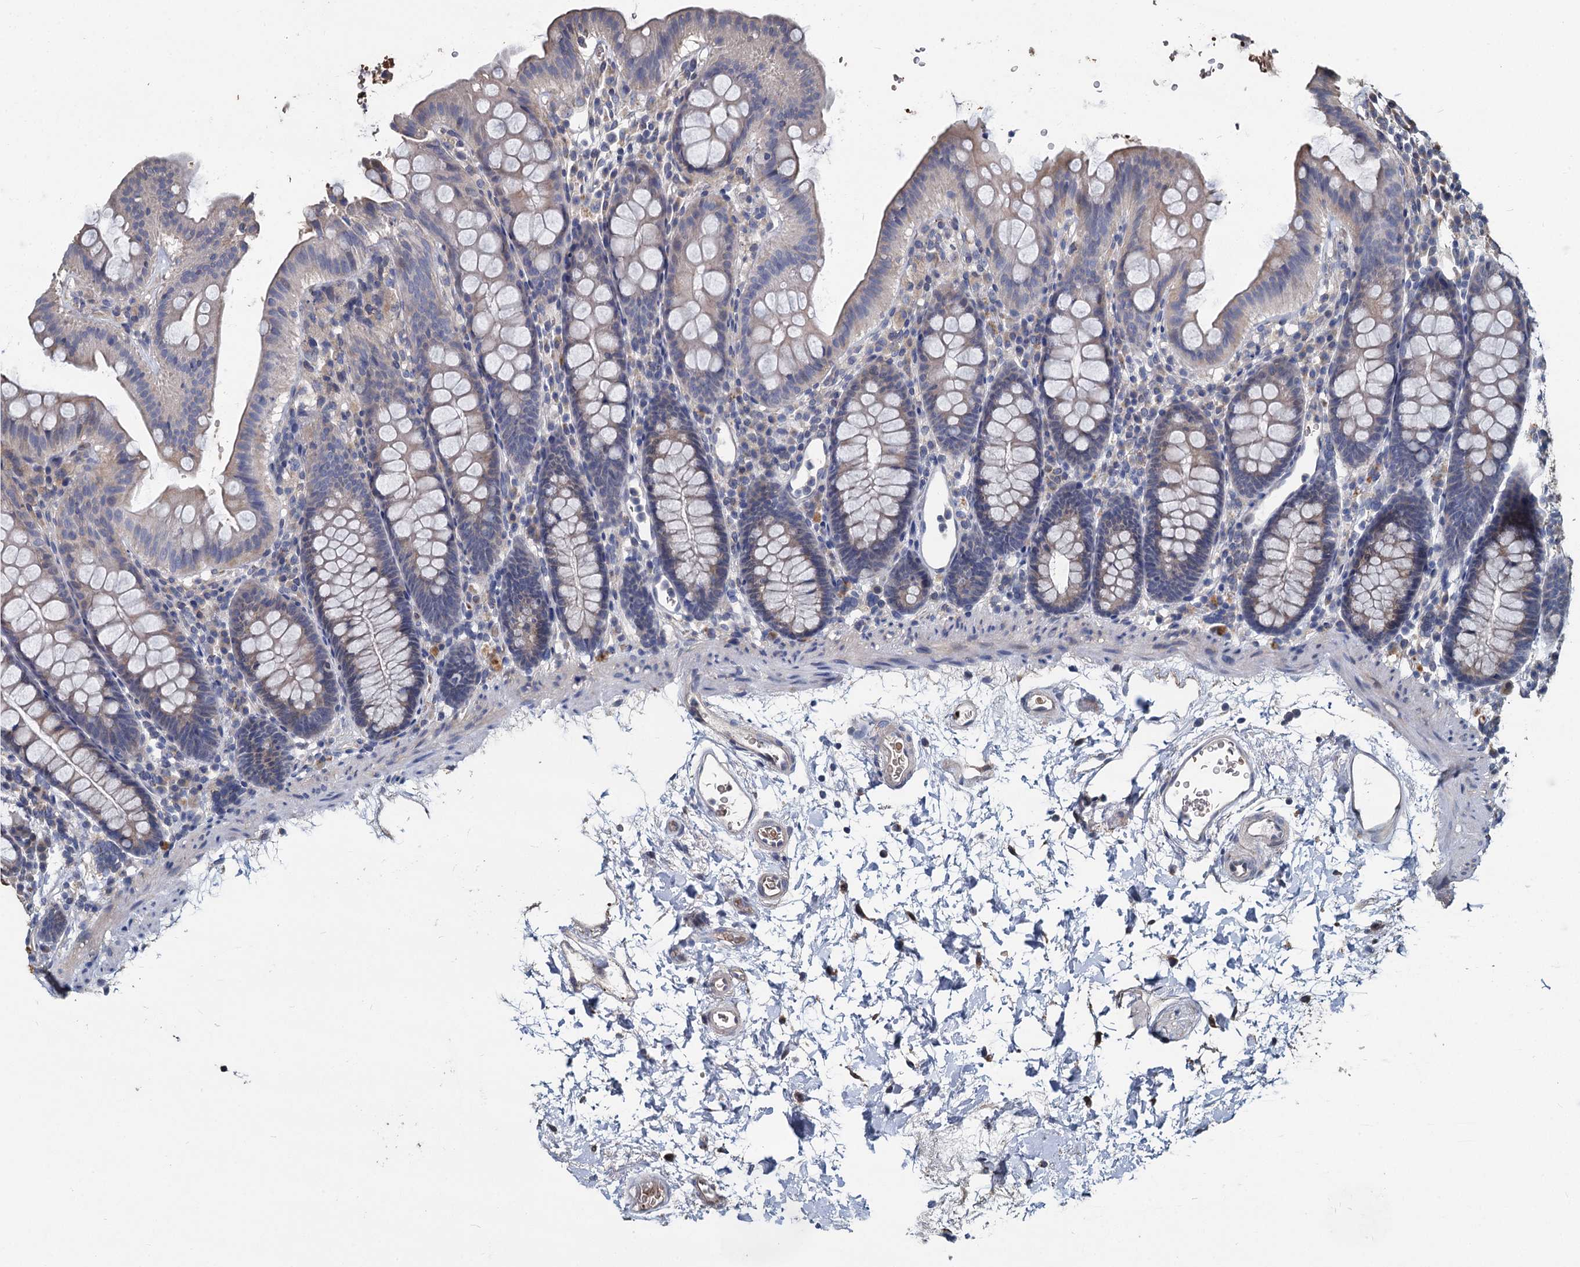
{"staining": {"intensity": "negative", "quantity": "none", "location": "none"}, "tissue": "colon", "cell_type": "Endothelial cells", "image_type": "normal", "snomed": [{"axis": "morphology", "description": "Normal tissue, NOS"}, {"axis": "topography", "description": "Colon"}], "caption": "A photomicrograph of colon stained for a protein shows no brown staining in endothelial cells. Nuclei are stained in blue.", "gene": "TCTN2", "patient": {"sex": "male", "age": 75}}